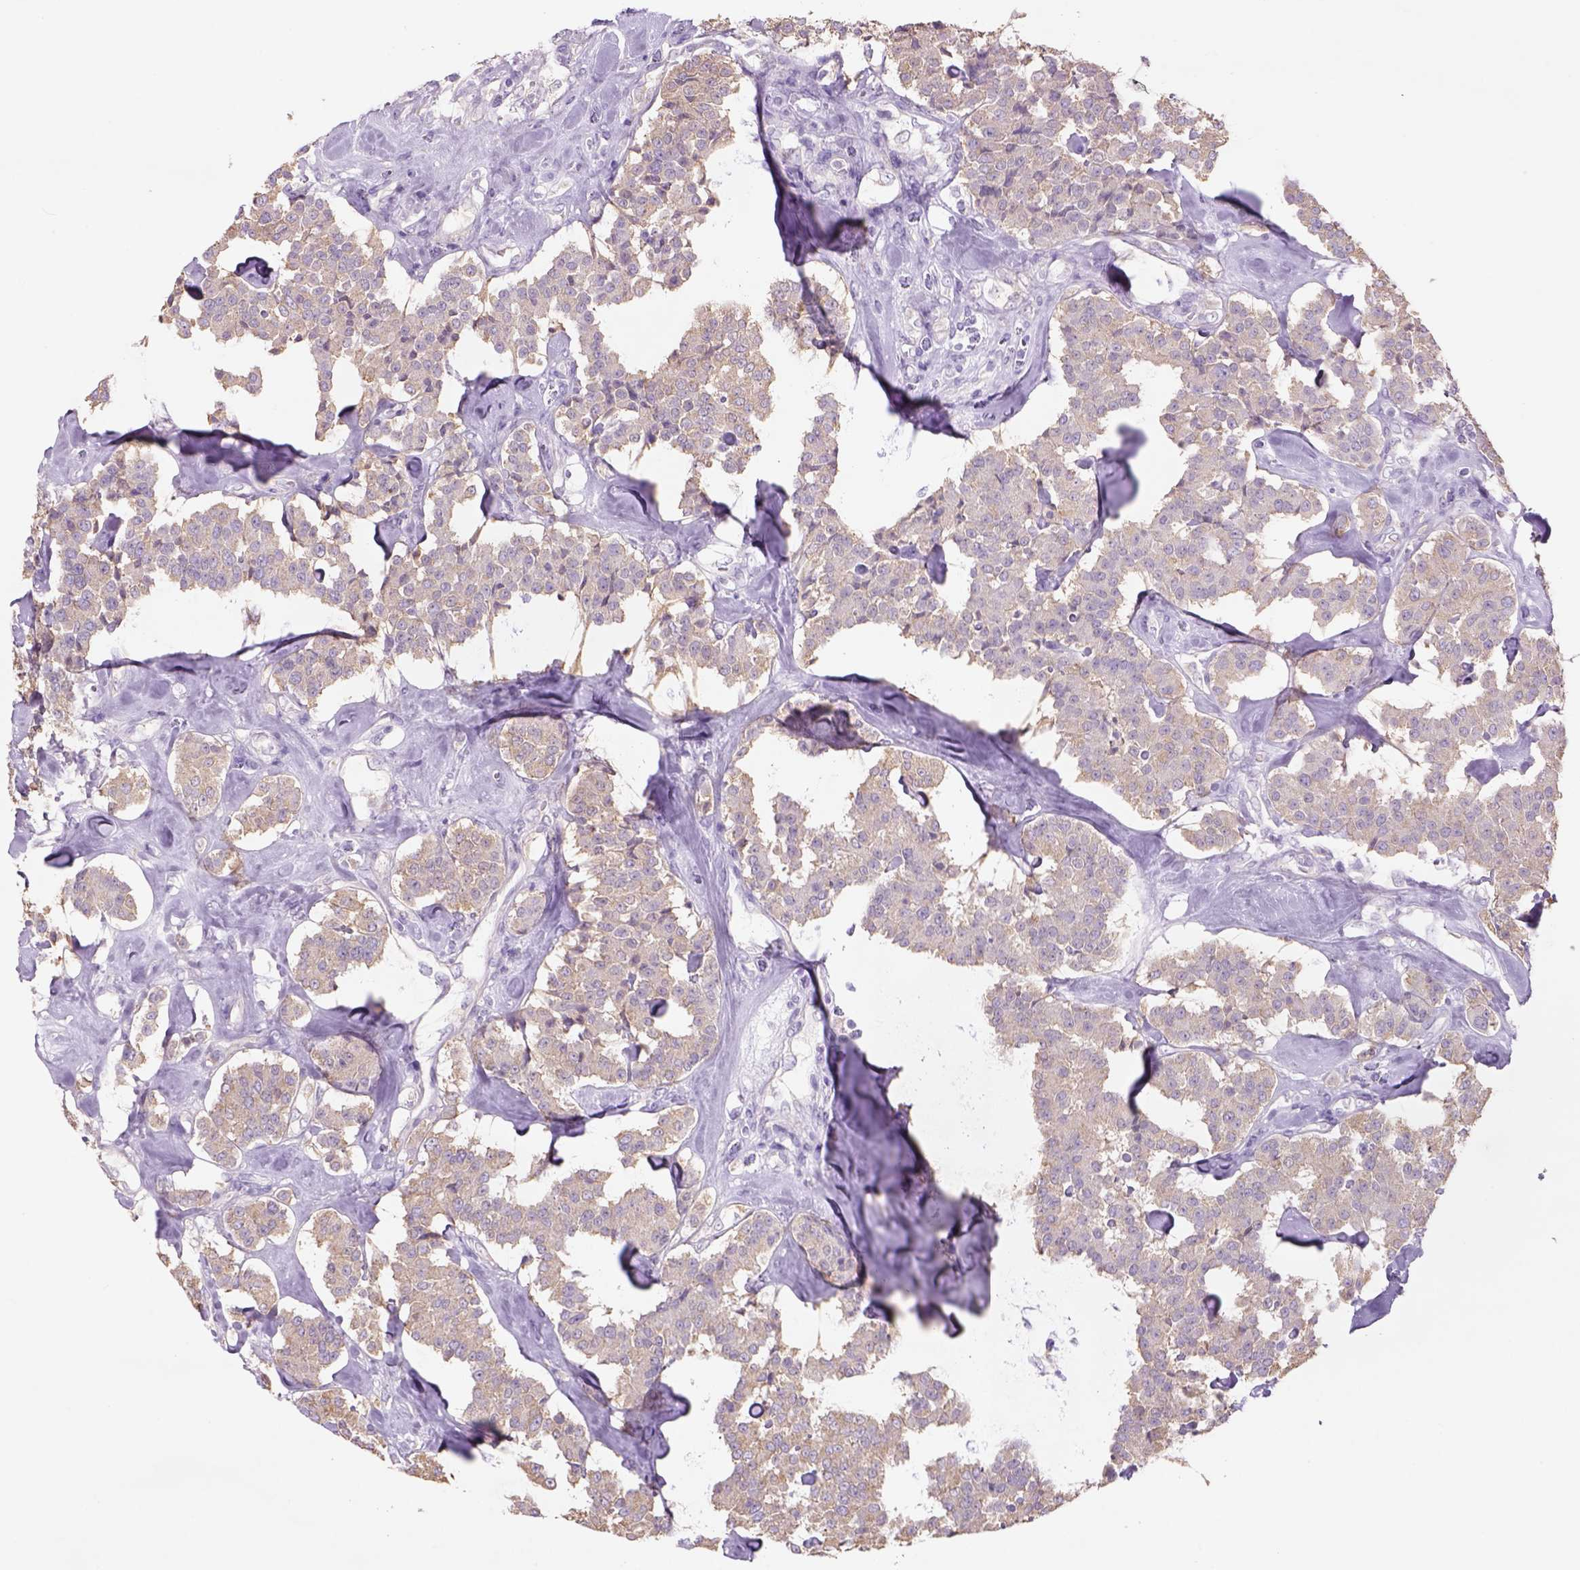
{"staining": {"intensity": "weak", "quantity": ">75%", "location": "cytoplasmic/membranous"}, "tissue": "carcinoid", "cell_type": "Tumor cells", "image_type": "cancer", "snomed": [{"axis": "morphology", "description": "Carcinoid, malignant, NOS"}, {"axis": "topography", "description": "Pancreas"}], "caption": "IHC of human carcinoid displays low levels of weak cytoplasmic/membranous positivity in about >75% of tumor cells. The protein of interest is stained brown, and the nuclei are stained in blue (DAB IHC with brightfield microscopy, high magnification).", "gene": "NAALAD2", "patient": {"sex": "male", "age": 41}}